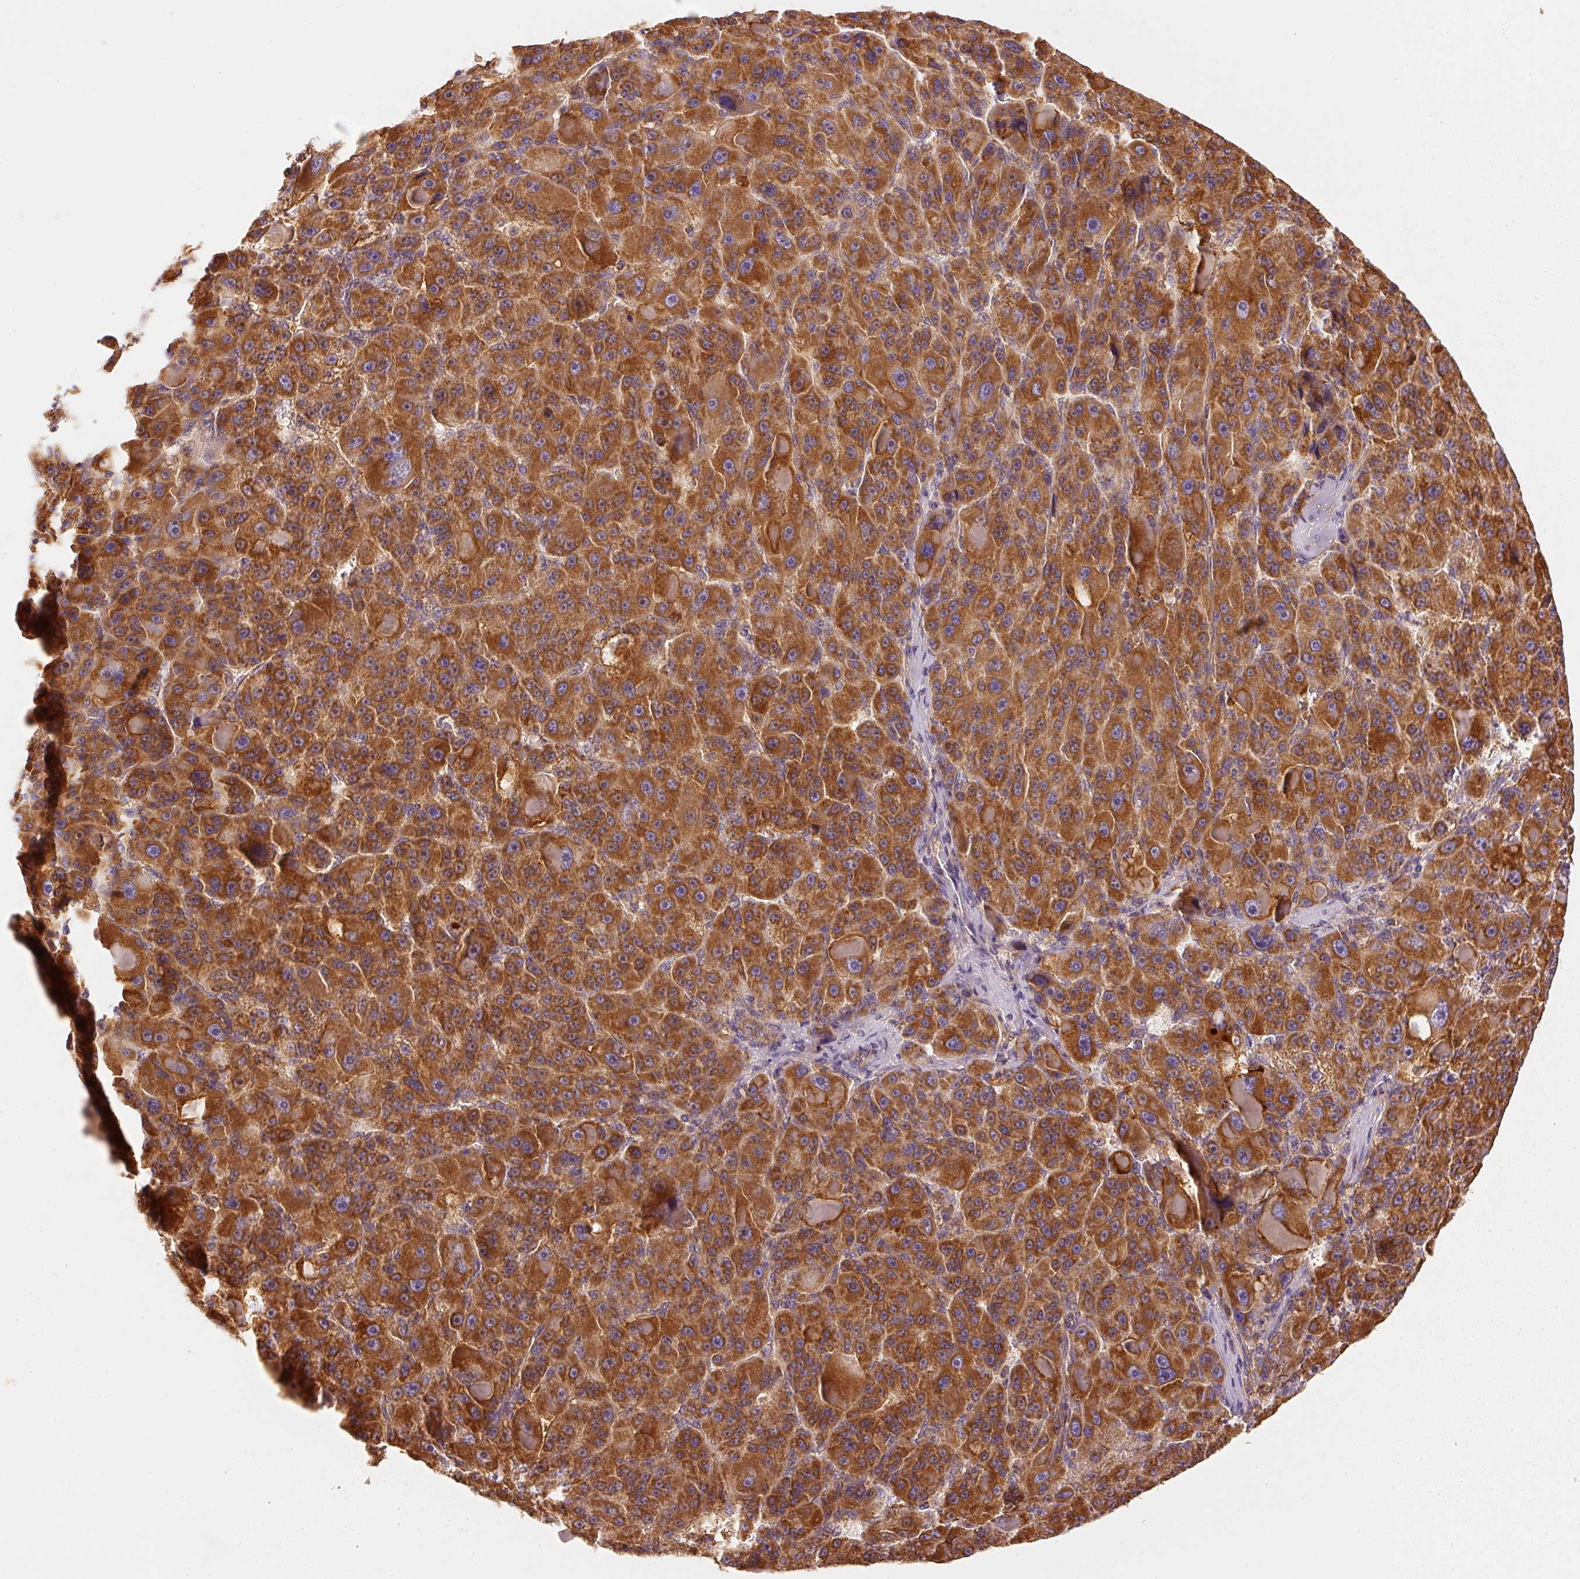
{"staining": {"intensity": "strong", "quantity": ">75%", "location": "cytoplasmic/membranous"}, "tissue": "liver cancer", "cell_type": "Tumor cells", "image_type": "cancer", "snomed": [{"axis": "morphology", "description": "Carcinoma, Hepatocellular, NOS"}, {"axis": "topography", "description": "Liver"}], "caption": "A photomicrograph showing strong cytoplasmic/membranous staining in approximately >75% of tumor cells in liver hepatocellular carcinoma, as visualized by brown immunohistochemical staining.", "gene": "TOMM40", "patient": {"sex": "male", "age": 76}}